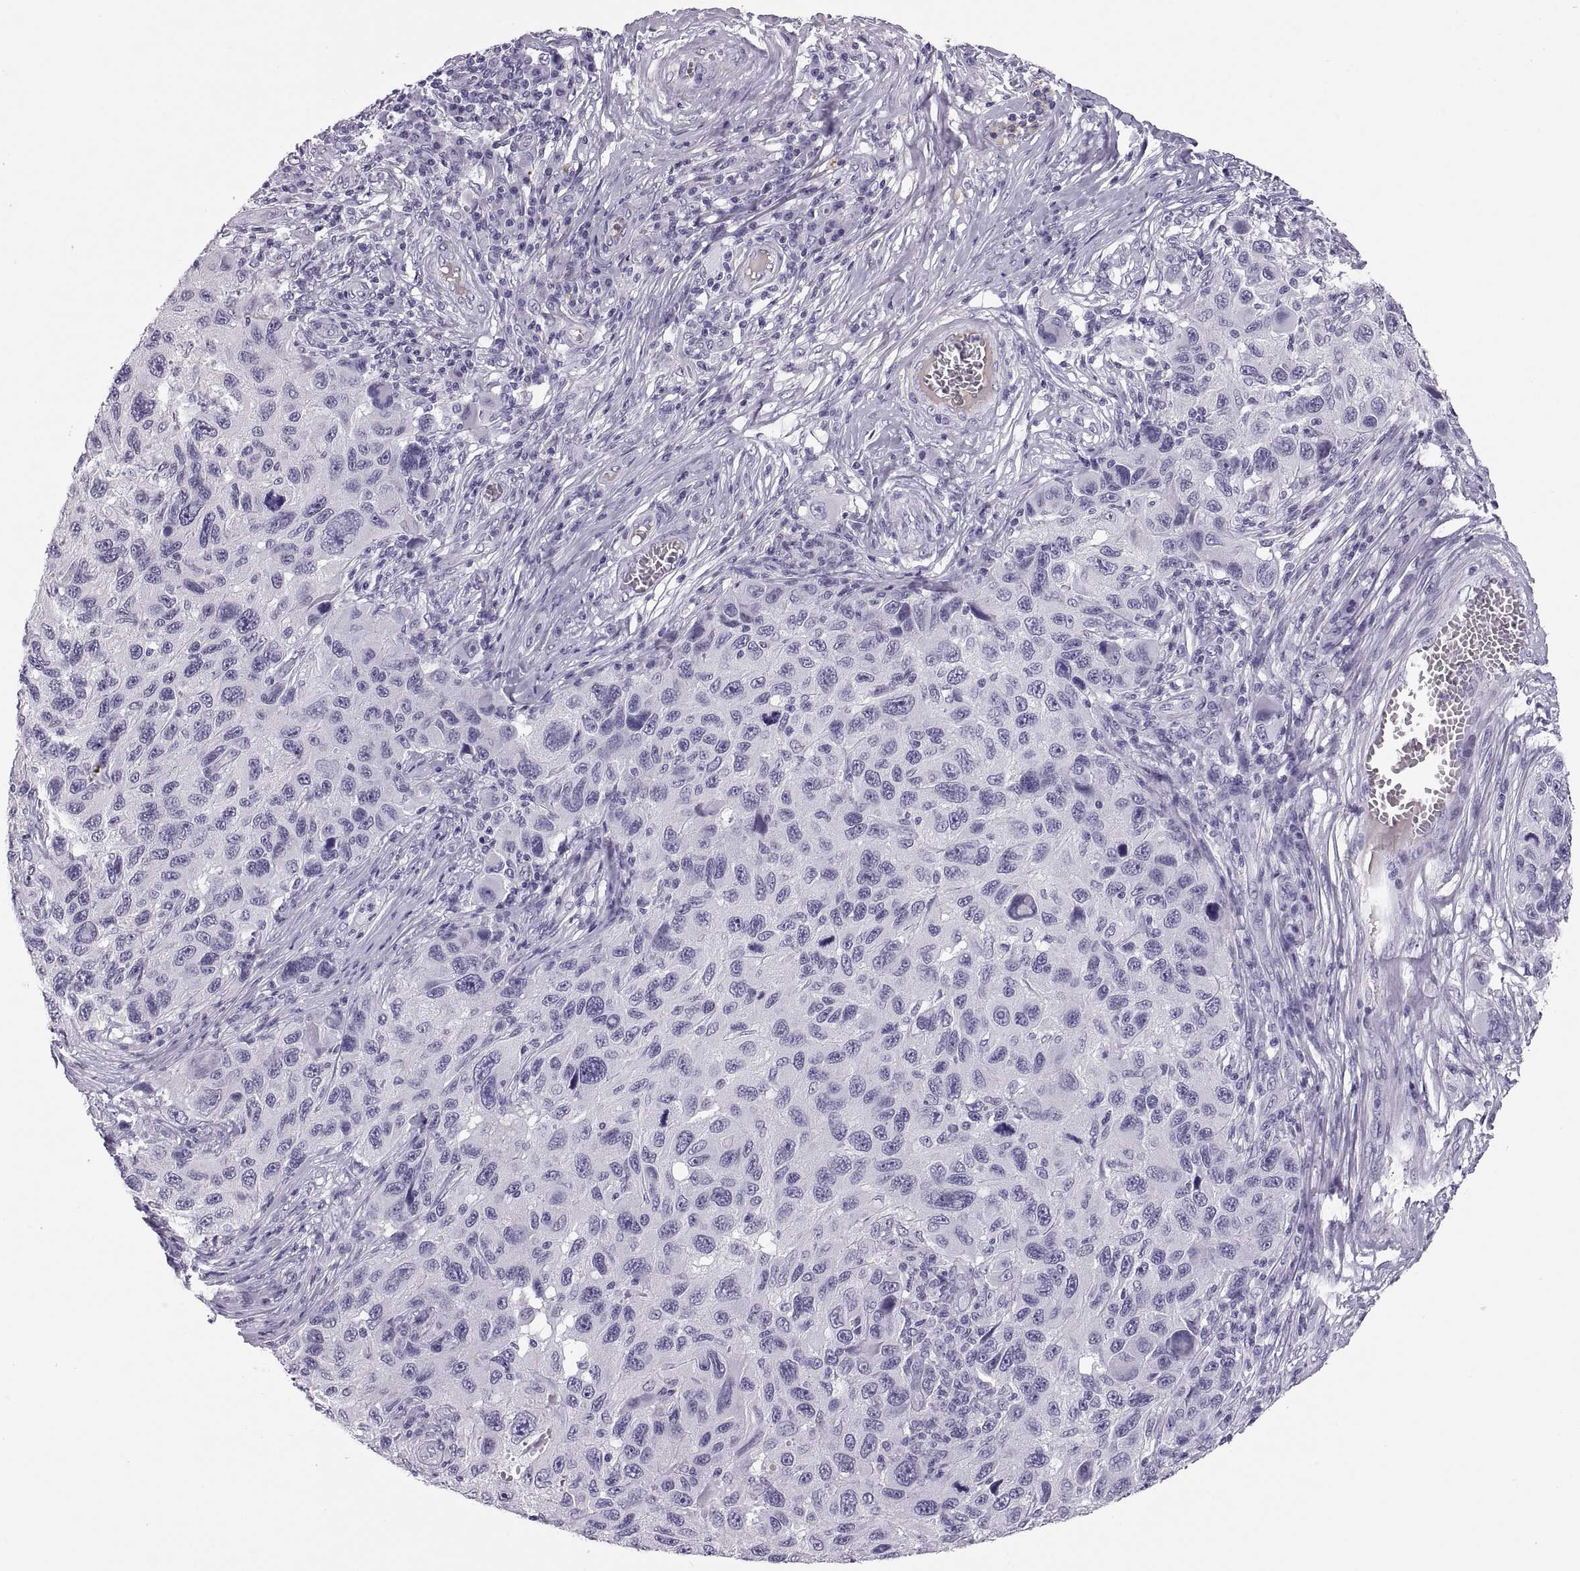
{"staining": {"intensity": "negative", "quantity": "none", "location": "none"}, "tissue": "melanoma", "cell_type": "Tumor cells", "image_type": "cancer", "snomed": [{"axis": "morphology", "description": "Malignant melanoma, NOS"}, {"axis": "topography", "description": "Skin"}], "caption": "Protein analysis of malignant melanoma exhibits no significant staining in tumor cells.", "gene": "QRICH2", "patient": {"sex": "male", "age": 53}}